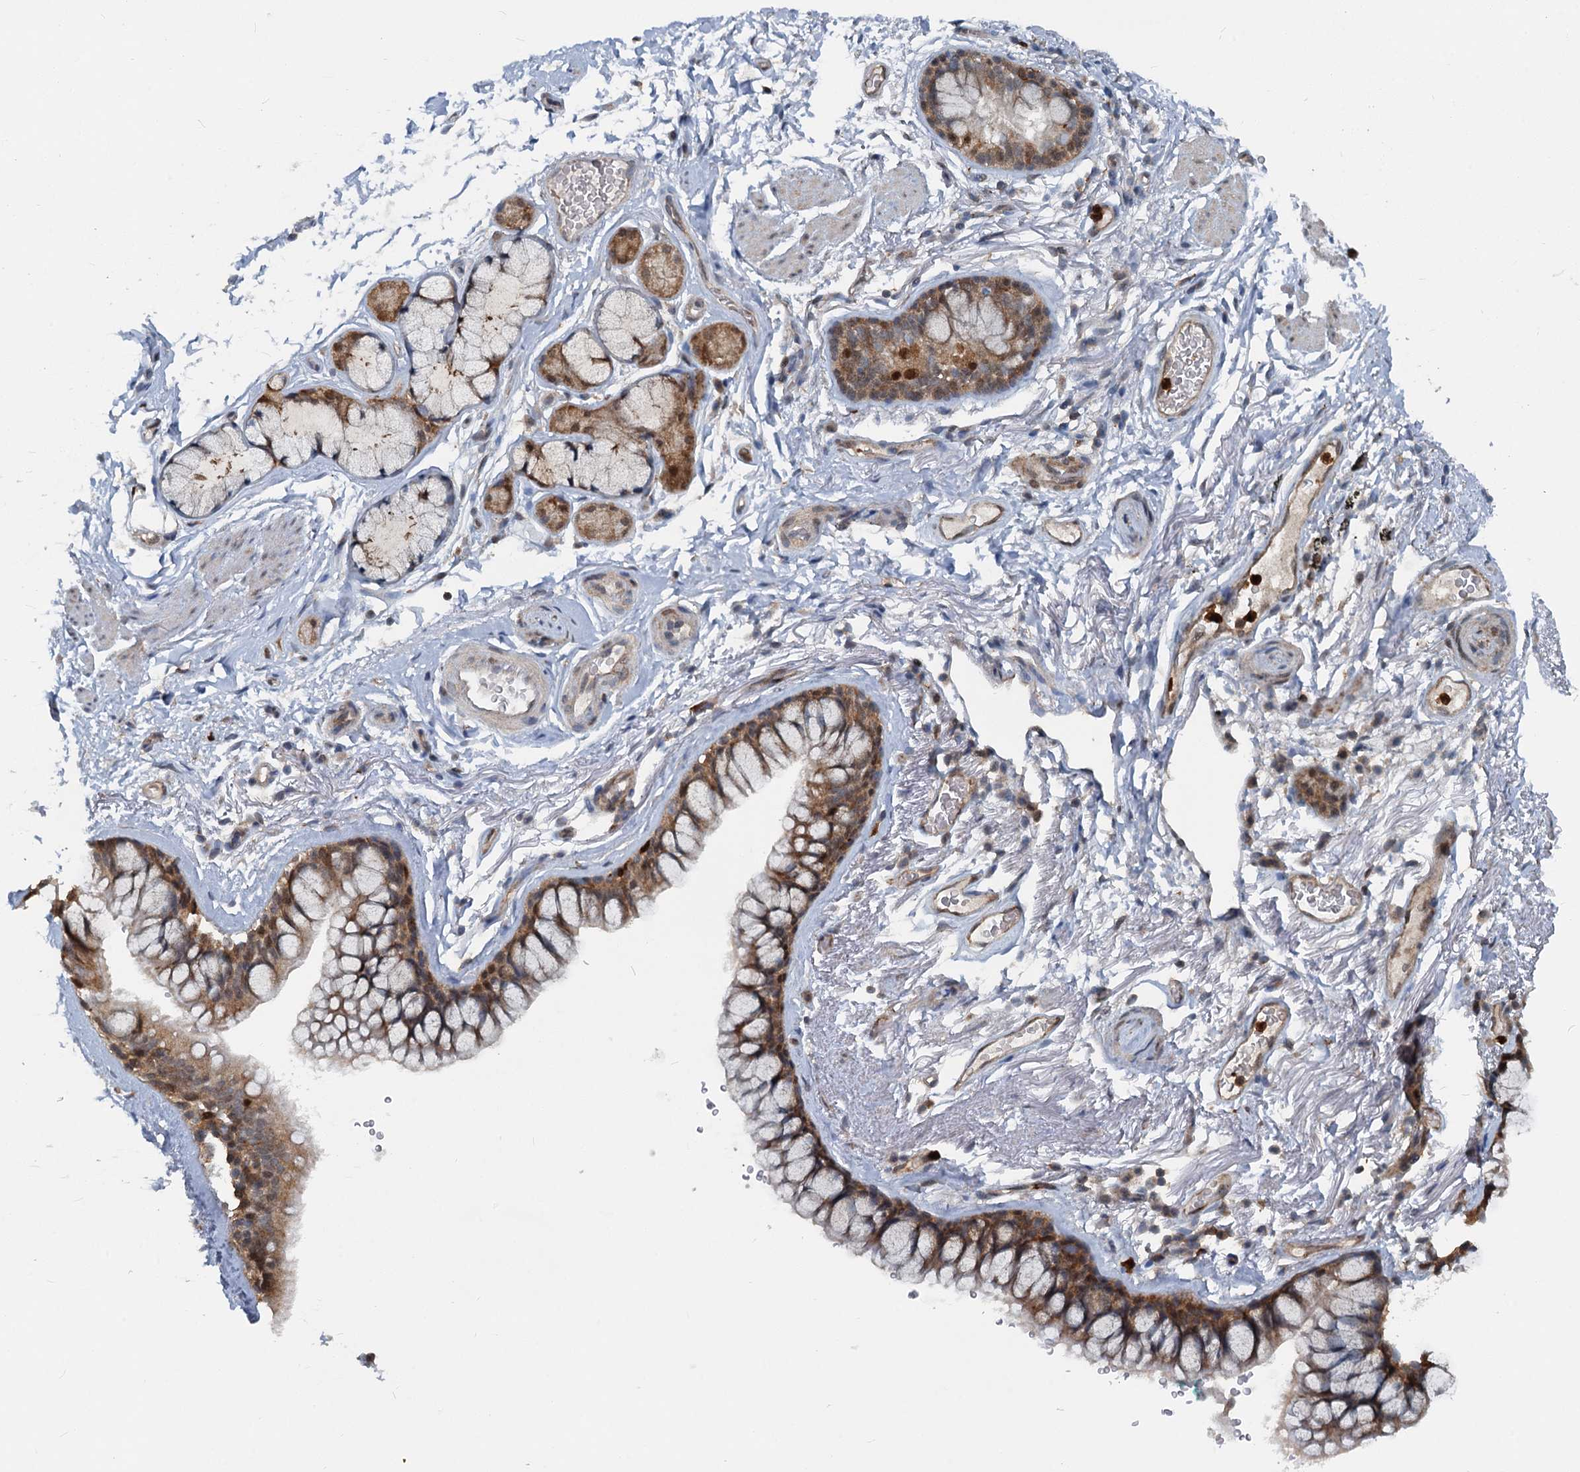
{"staining": {"intensity": "moderate", "quantity": ">75%", "location": "cytoplasmic/membranous,nuclear"}, "tissue": "bronchus", "cell_type": "Respiratory epithelial cells", "image_type": "normal", "snomed": [{"axis": "morphology", "description": "Normal tissue, NOS"}, {"axis": "topography", "description": "Cartilage tissue"}], "caption": "Unremarkable bronchus was stained to show a protein in brown. There is medium levels of moderate cytoplasmic/membranous,nuclear expression in about >75% of respiratory epithelial cells. The protein of interest is shown in brown color, while the nuclei are stained blue.", "gene": "GPI", "patient": {"sex": "male", "age": 63}}